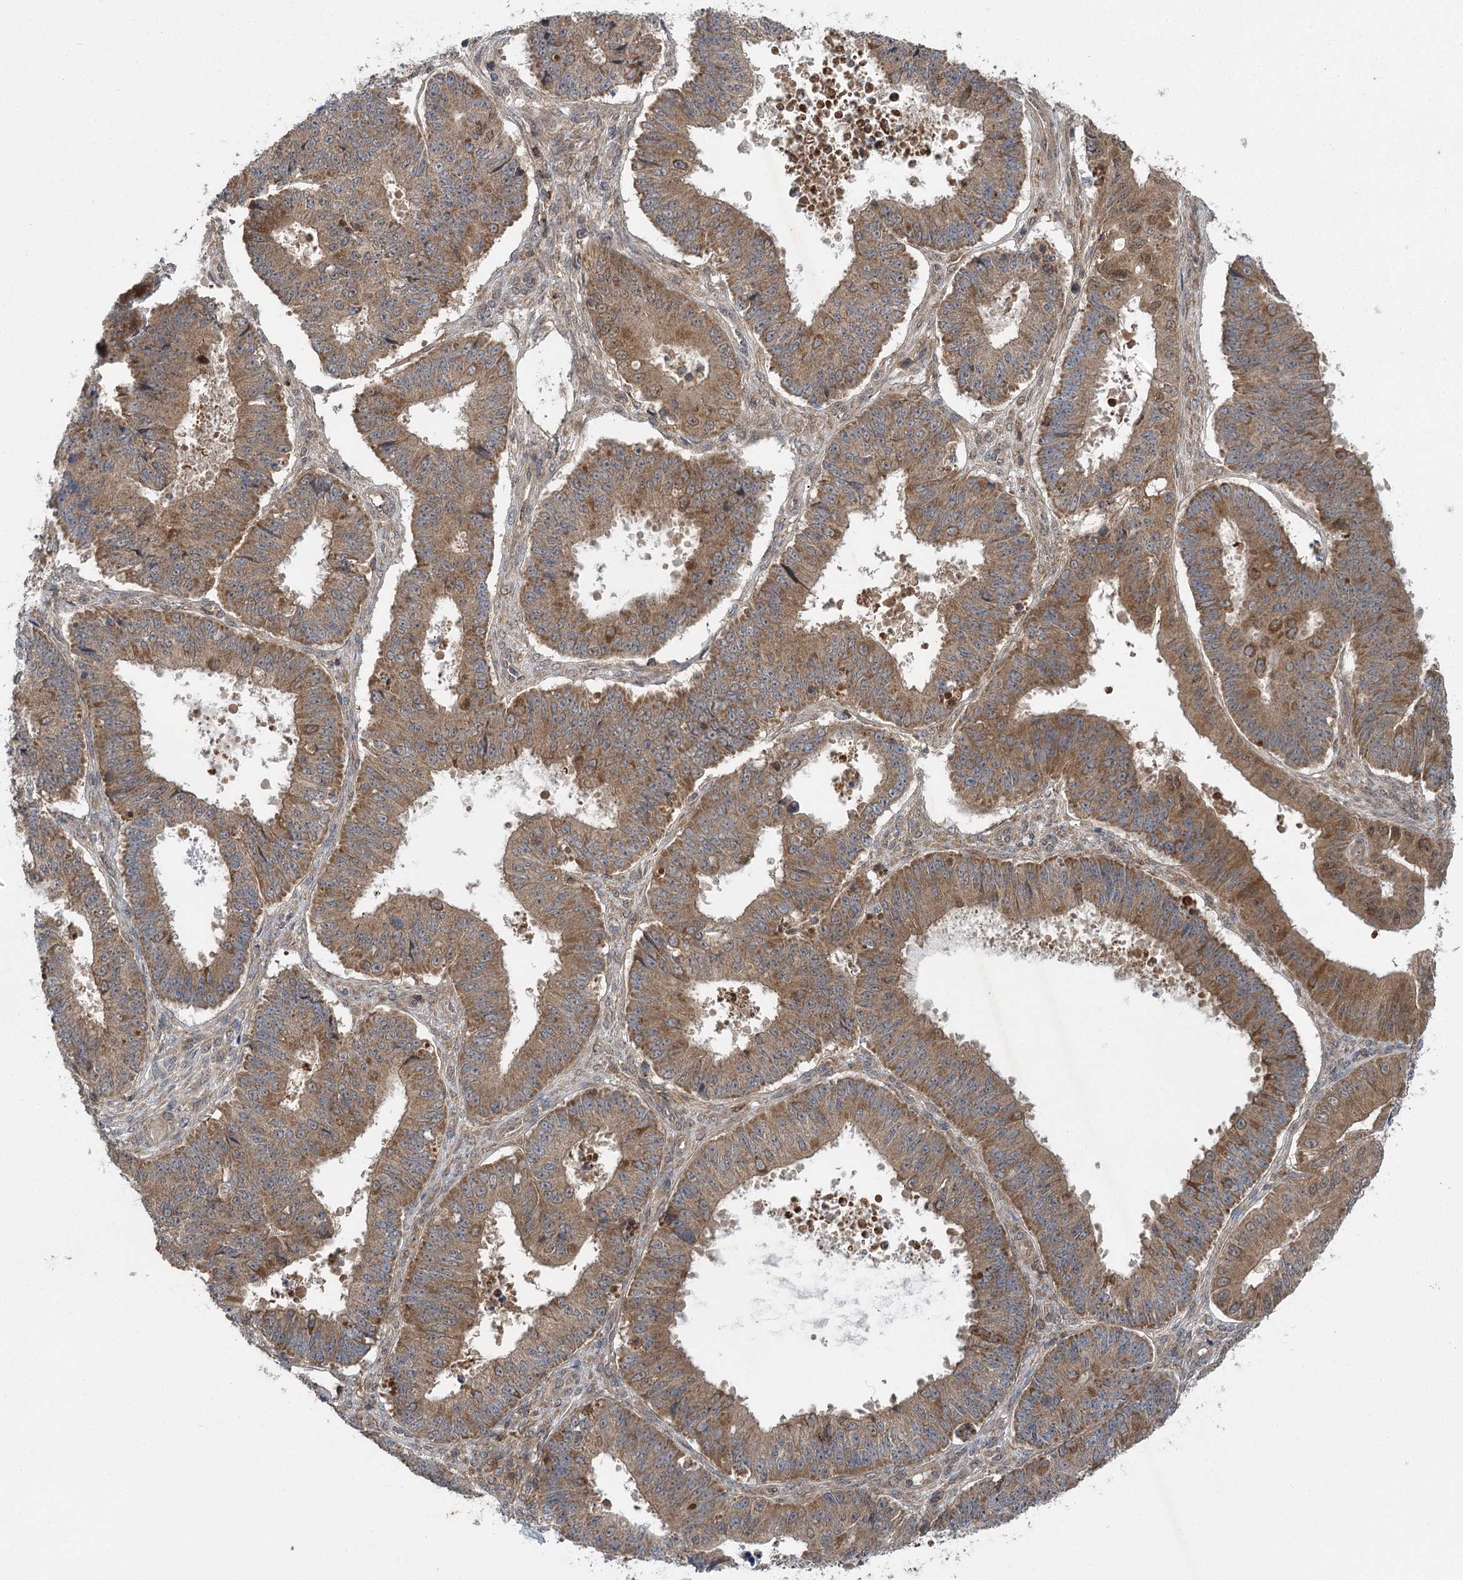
{"staining": {"intensity": "moderate", "quantity": ">75%", "location": "cytoplasmic/membranous"}, "tissue": "ovarian cancer", "cell_type": "Tumor cells", "image_type": "cancer", "snomed": [{"axis": "morphology", "description": "Carcinoma, endometroid"}, {"axis": "topography", "description": "Appendix"}, {"axis": "topography", "description": "Ovary"}], "caption": "A histopathology image of human ovarian cancer (endometroid carcinoma) stained for a protein shows moderate cytoplasmic/membranous brown staining in tumor cells.", "gene": "C12orf4", "patient": {"sex": "female", "age": 42}}